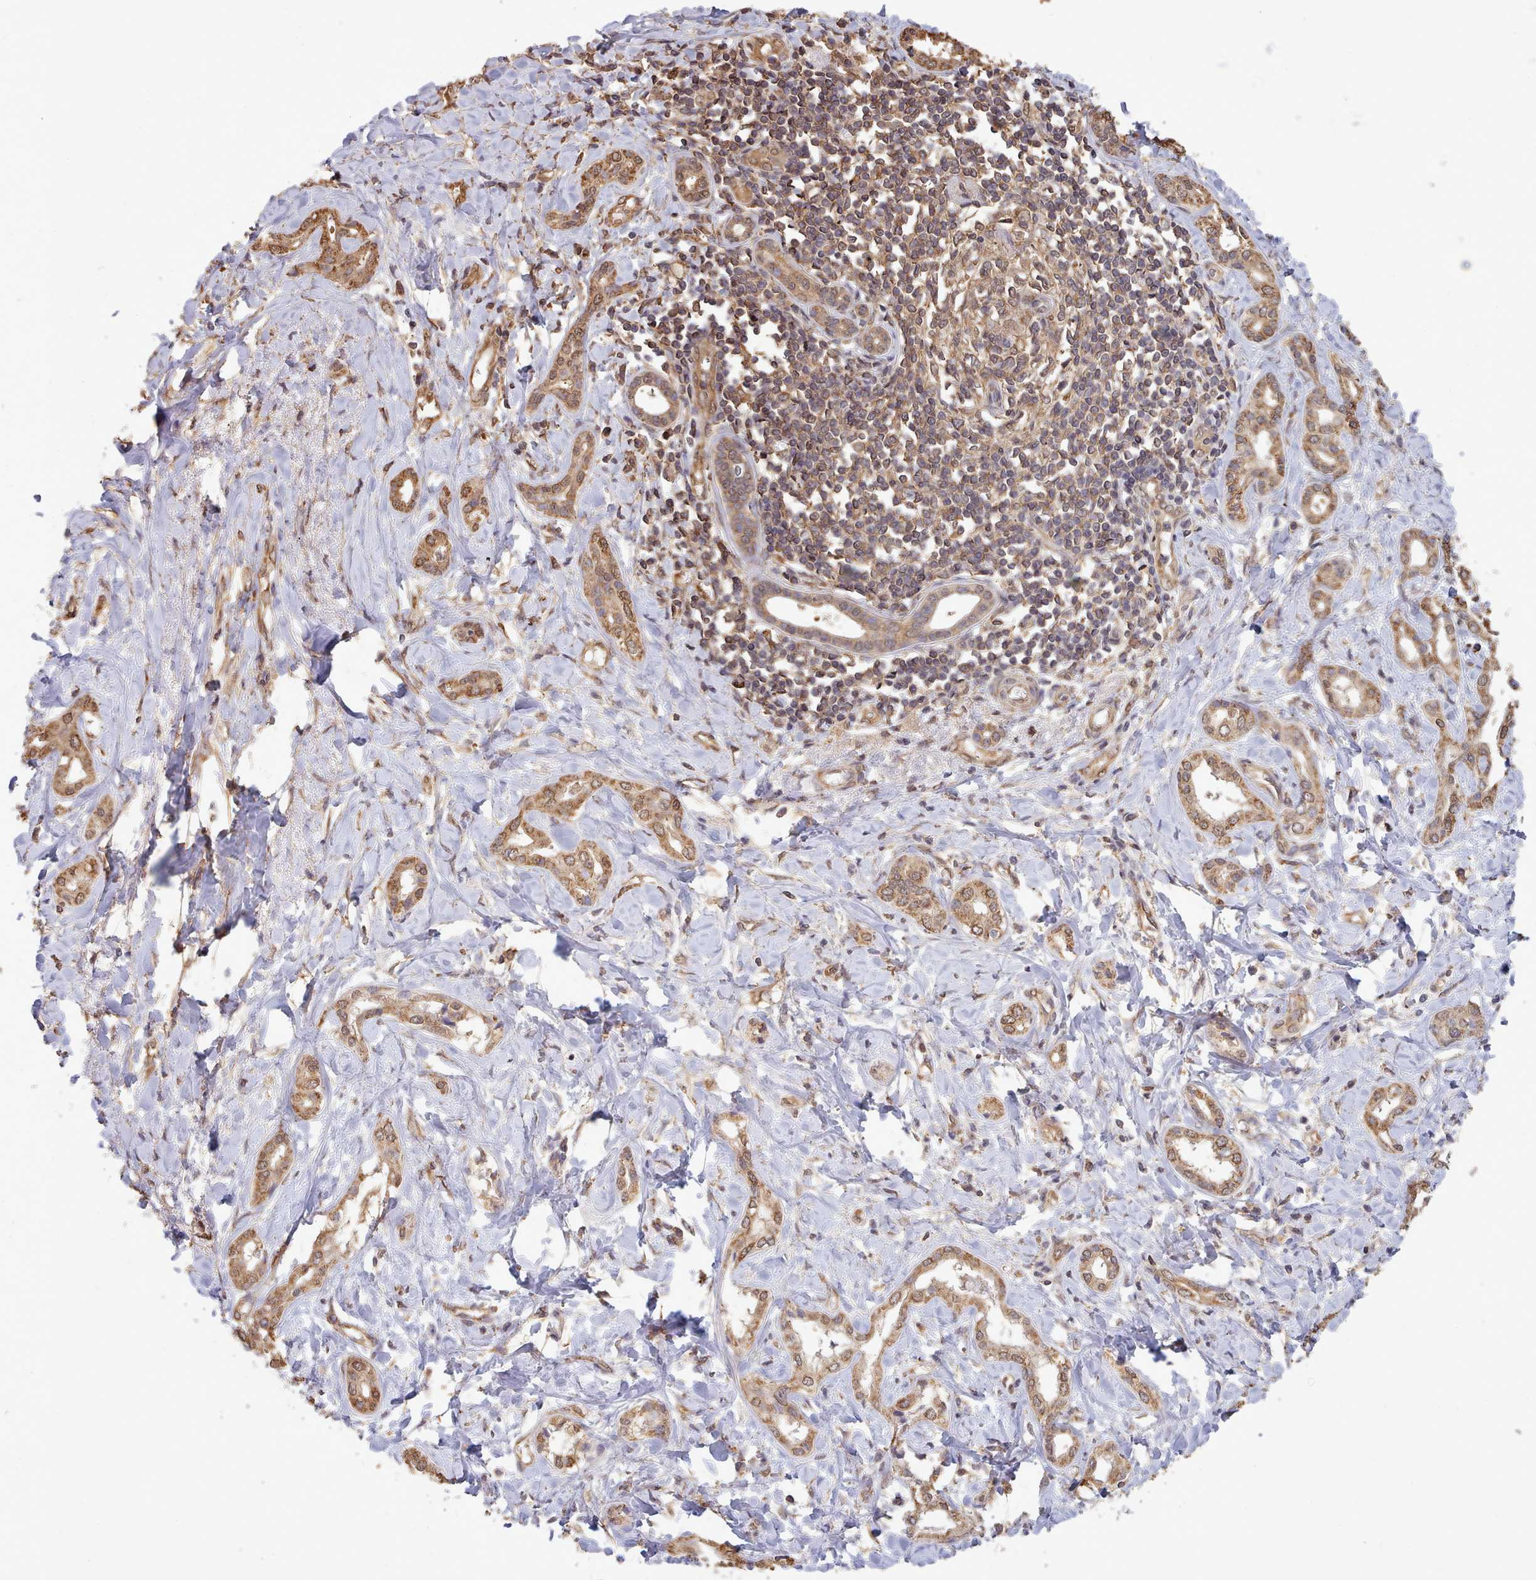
{"staining": {"intensity": "moderate", "quantity": ">75%", "location": "cytoplasmic/membranous"}, "tissue": "liver cancer", "cell_type": "Tumor cells", "image_type": "cancer", "snomed": [{"axis": "morphology", "description": "Cholangiocarcinoma"}, {"axis": "topography", "description": "Liver"}], "caption": "There is medium levels of moderate cytoplasmic/membranous staining in tumor cells of liver cancer (cholangiocarcinoma), as demonstrated by immunohistochemical staining (brown color).", "gene": "METRN", "patient": {"sex": "female", "age": 77}}